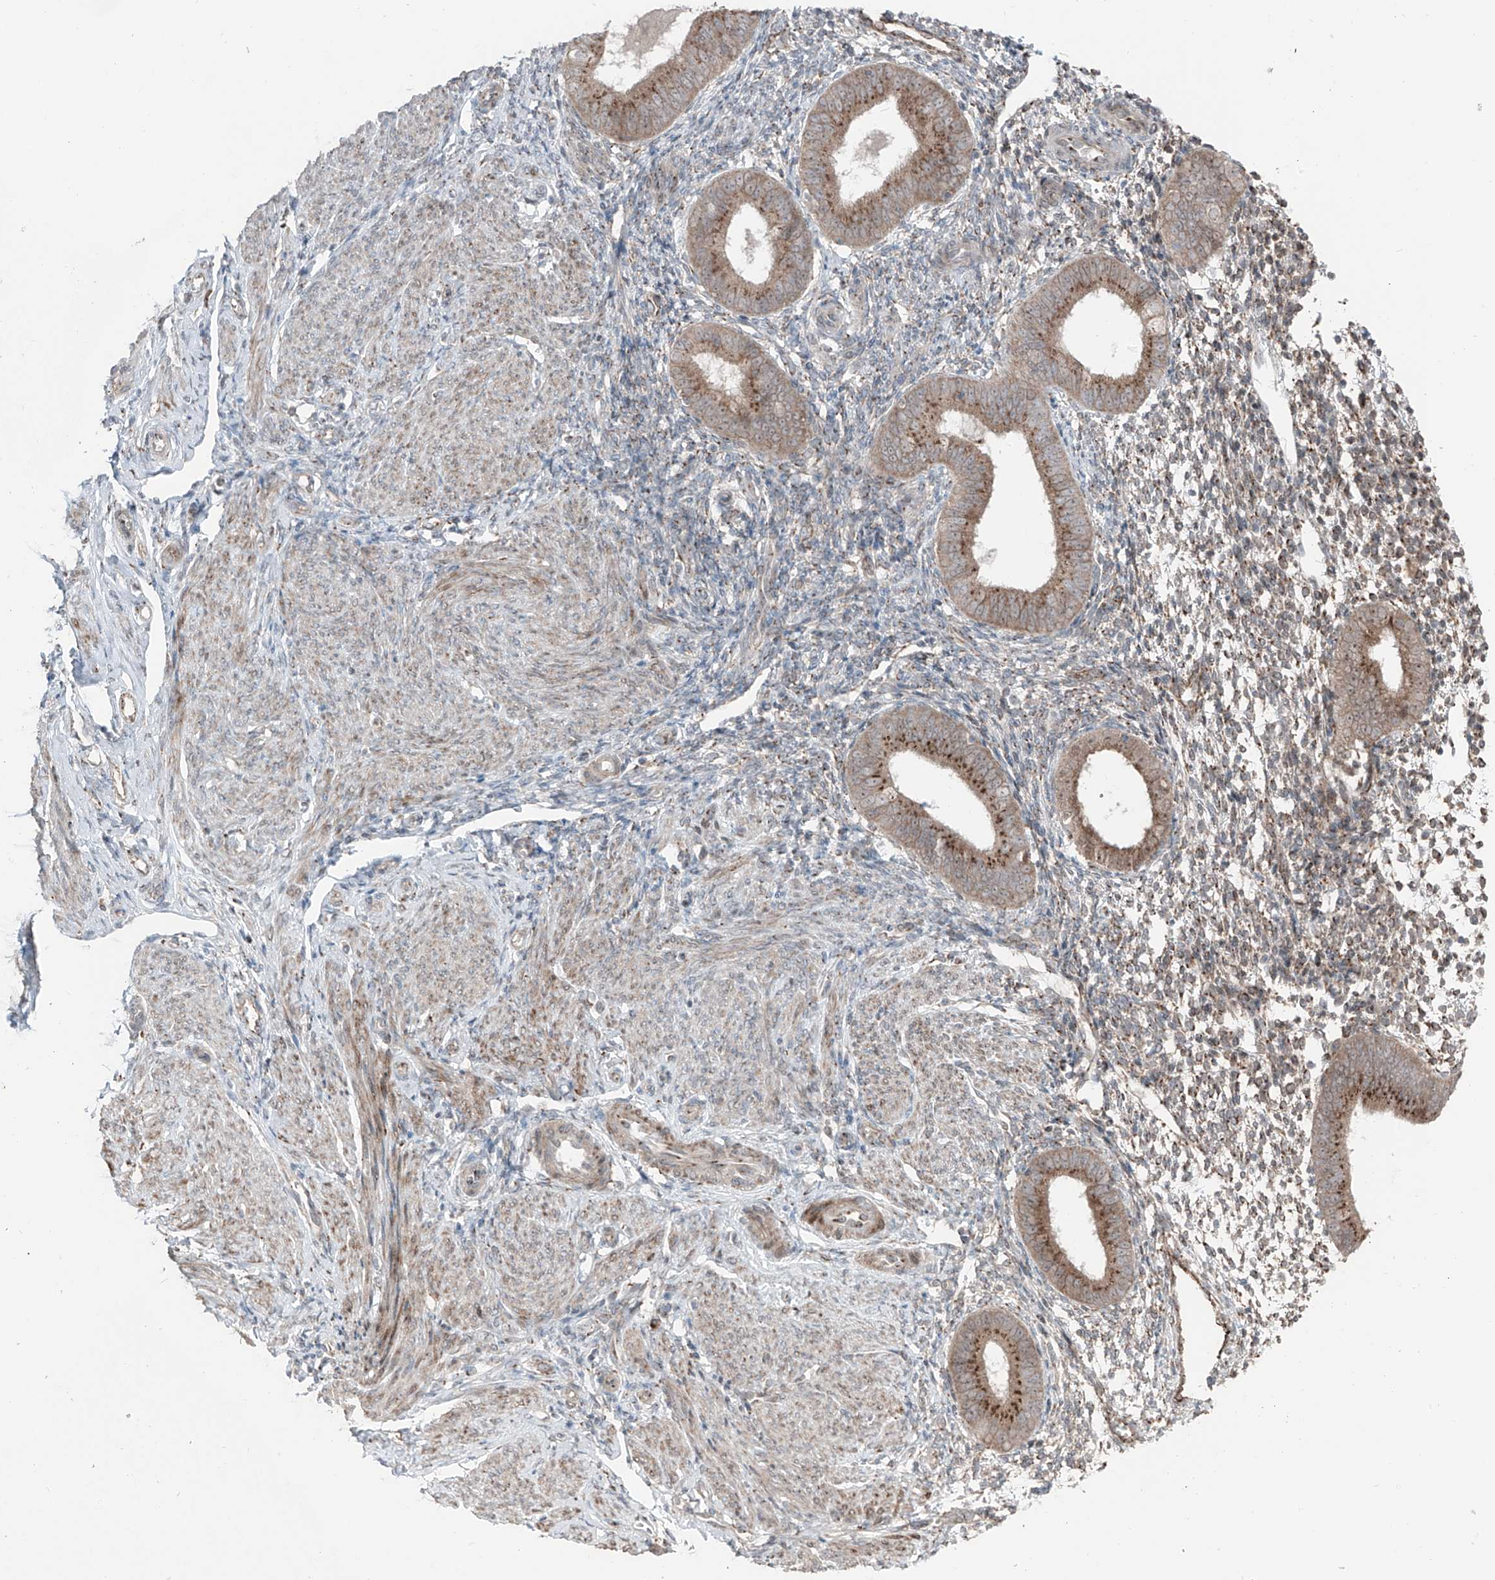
{"staining": {"intensity": "moderate", "quantity": "25%-75%", "location": "cytoplasmic/membranous"}, "tissue": "endometrium", "cell_type": "Cells in endometrial stroma", "image_type": "normal", "snomed": [{"axis": "morphology", "description": "Normal tissue, NOS"}, {"axis": "topography", "description": "Uterus"}, {"axis": "topography", "description": "Endometrium"}], "caption": "Immunohistochemistry (IHC) of benign human endometrium shows medium levels of moderate cytoplasmic/membranous staining in approximately 25%-75% of cells in endometrial stroma. (DAB (3,3'-diaminobenzidine) = brown stain, brightfield microscopy at high magnification).", "gene": "ERLEC1", "patient": {"sex": "female", "age": 48}}